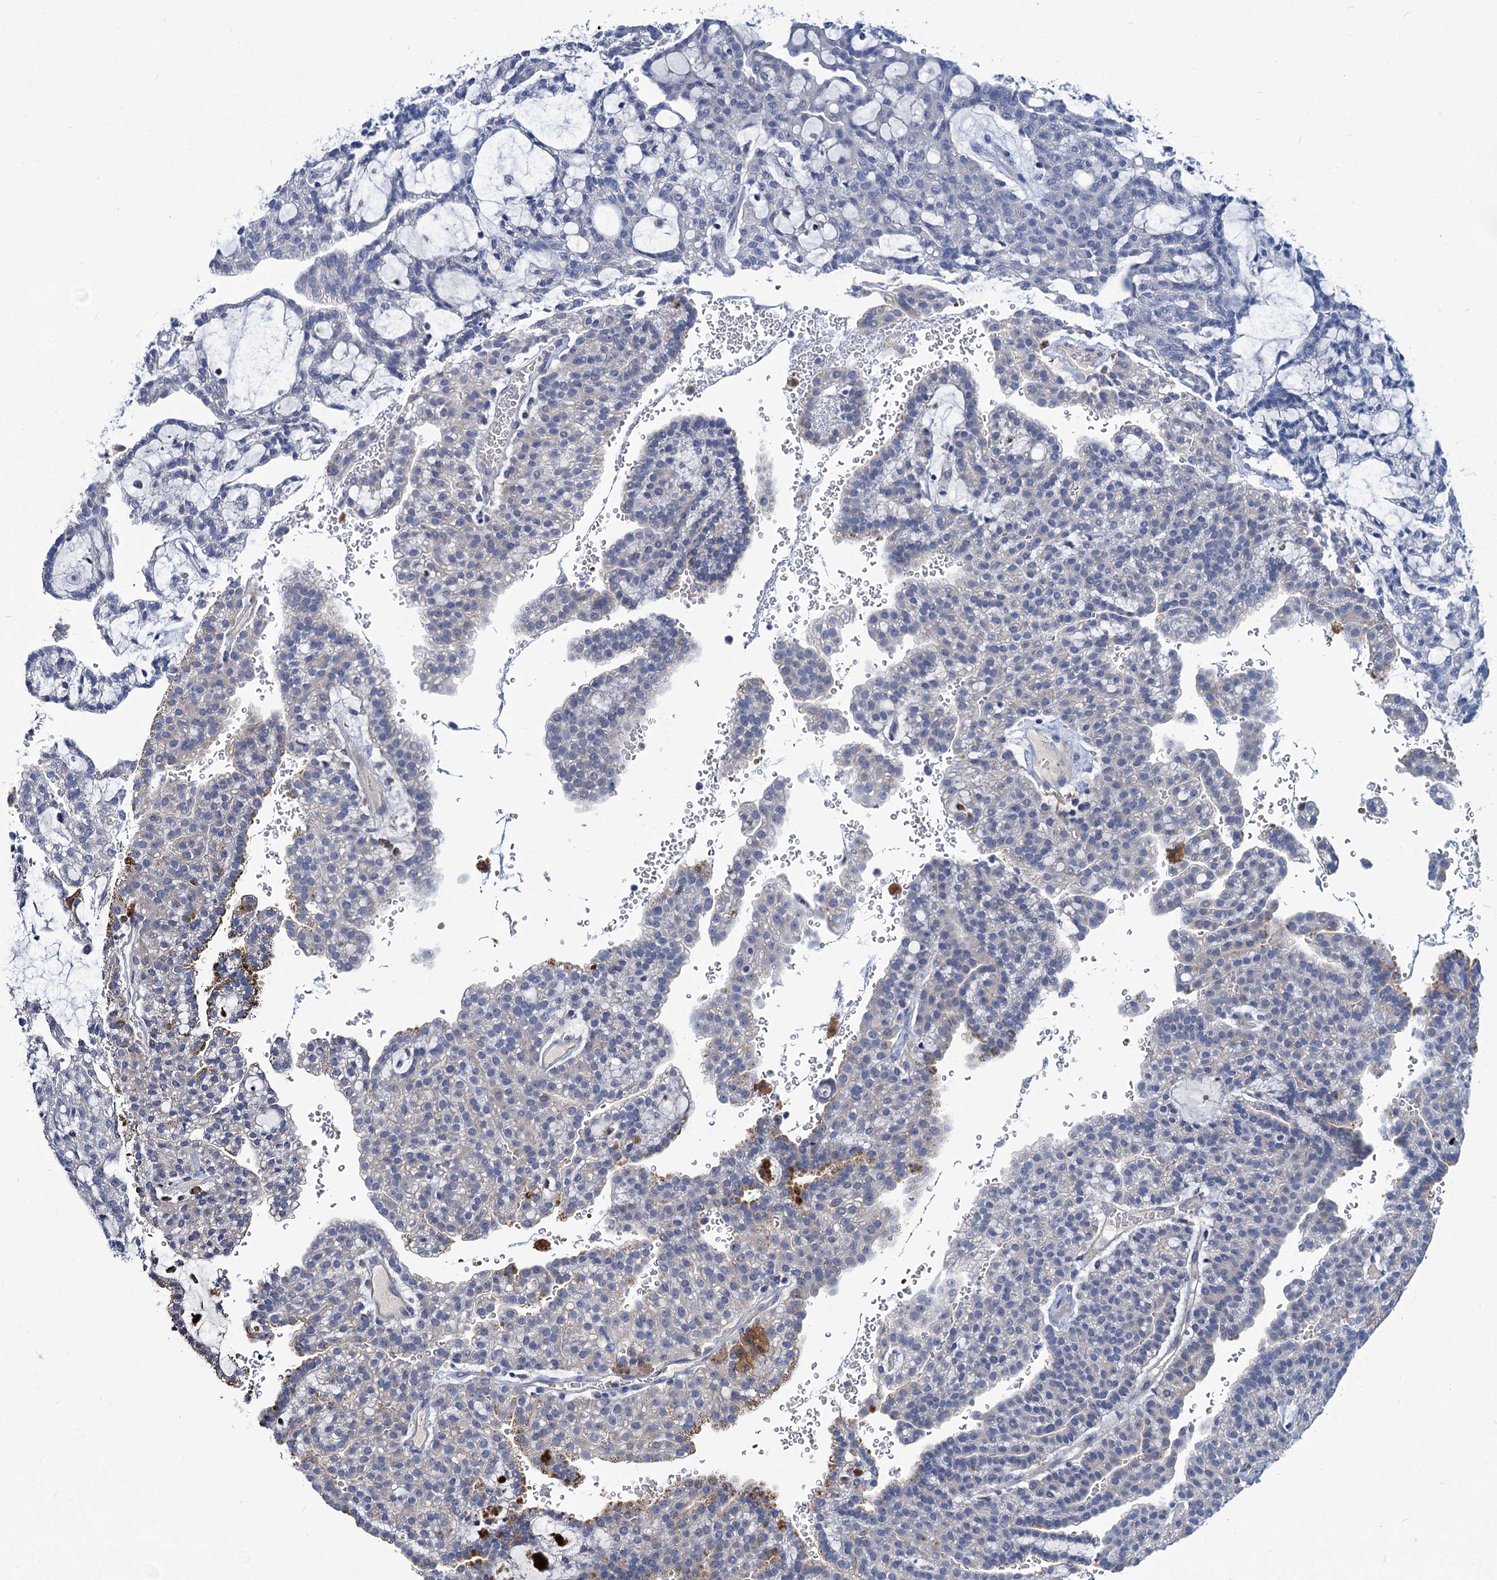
{"staining": {"intensity": "negative", "quantity": "none", "location": "none"}, "tissue": "renal cancer", "cell_type": "Tumor cells", "image_type": "cancer", "snomed": [{"axis": "morphology", "description": "Adenocarcinoma, NOS"}, {"axis": "topography", "description": "Kidney"}], "caption": "Tumor cells are negative for protein expression in human renal cancer.", "gene": "RTKN2", "patient": {"sex": "male", "age": 63}}